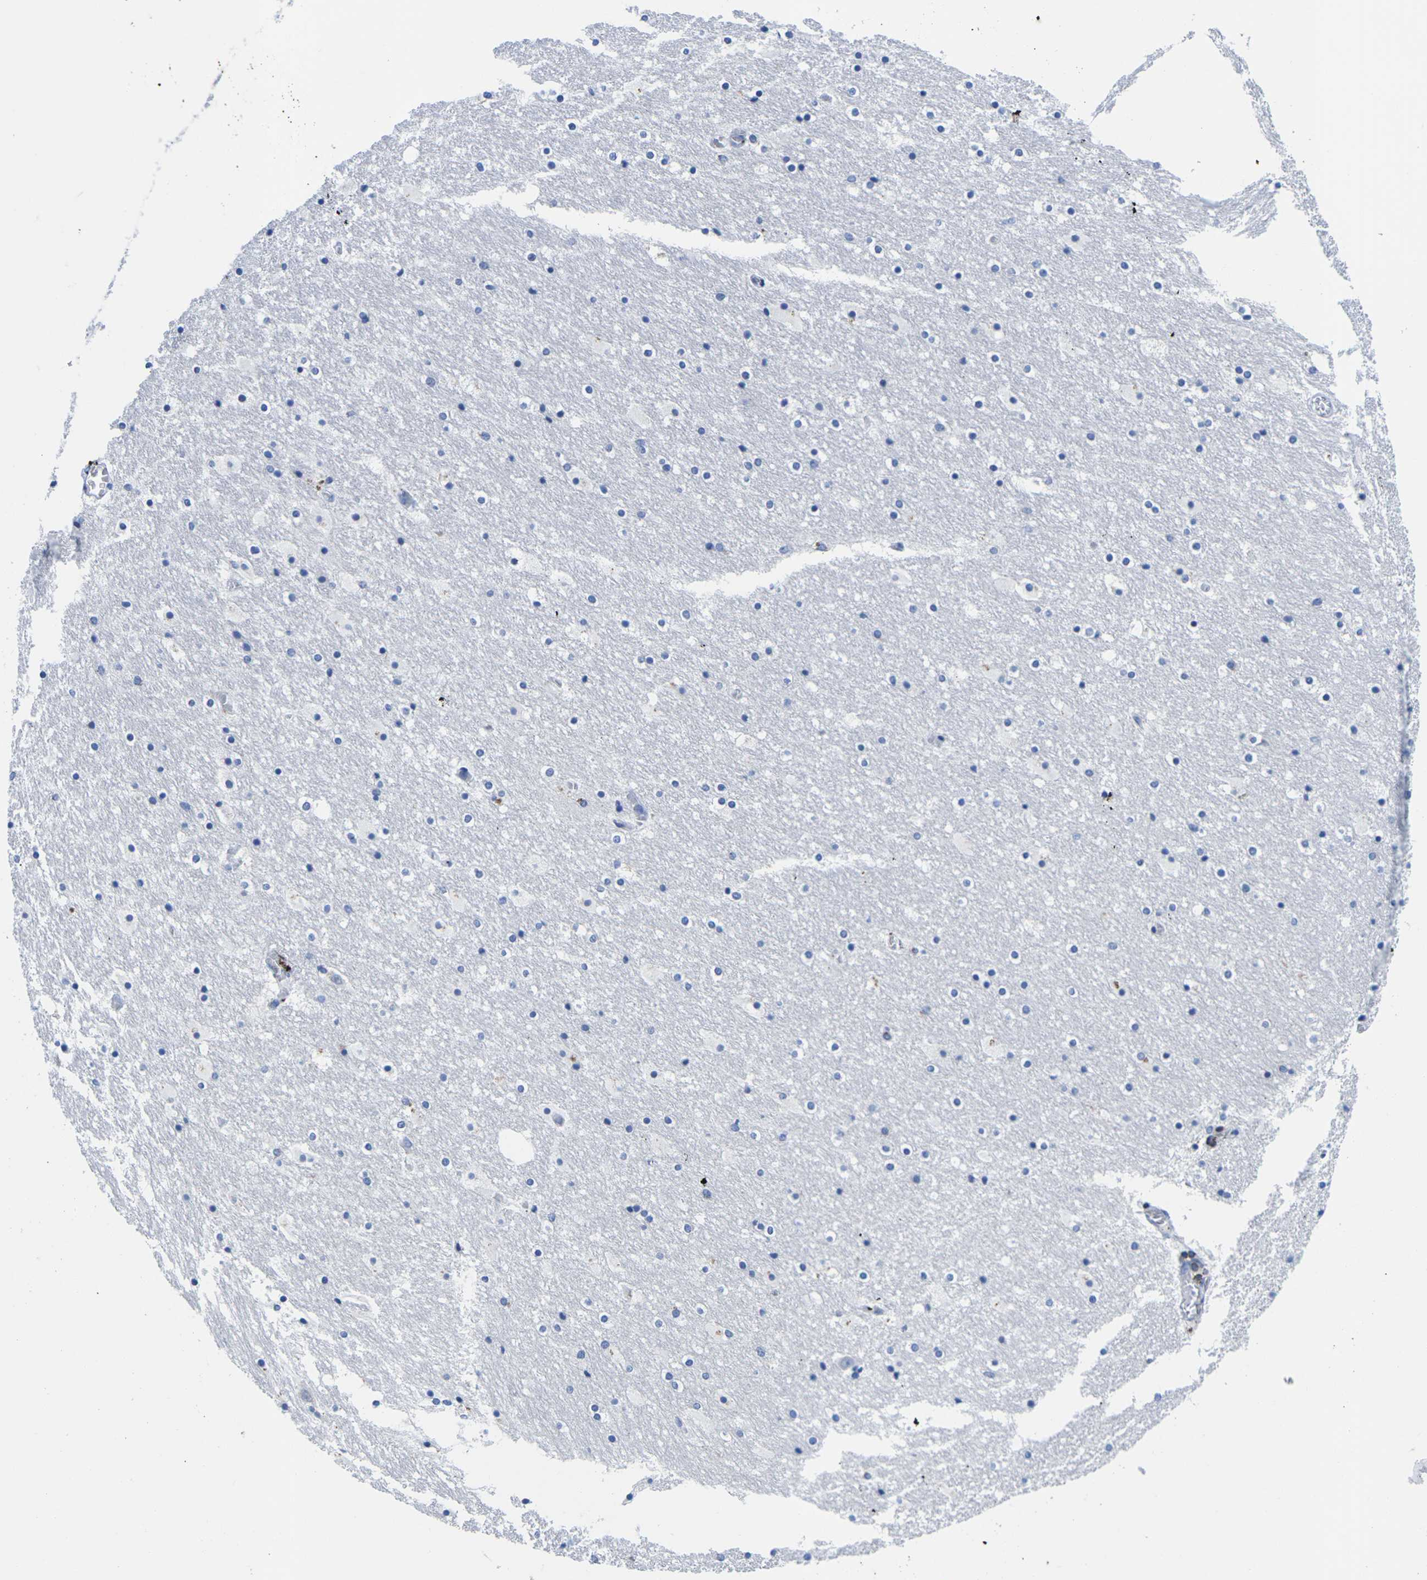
{"staining": {"intensity": "negative", "quantity": "none", "location": "none"}, "tissue": "hippocampus", "cell_type": "Glial cells", "image_type": "normal", "snomed": [{"axis": "morphology", "description": "Normal tissue, NOS"}, {"axis": "topography", "description": "Hippocampus"}], "caption": "This is a histopathology image of IHC staining of unremarkable hippocampus, which shows no staining in glial cells. (DAB immunohistochemistry with hematoxylin counter stain).", "gene": "CTSW", "patient": {"sex": "male", "age": 45}}